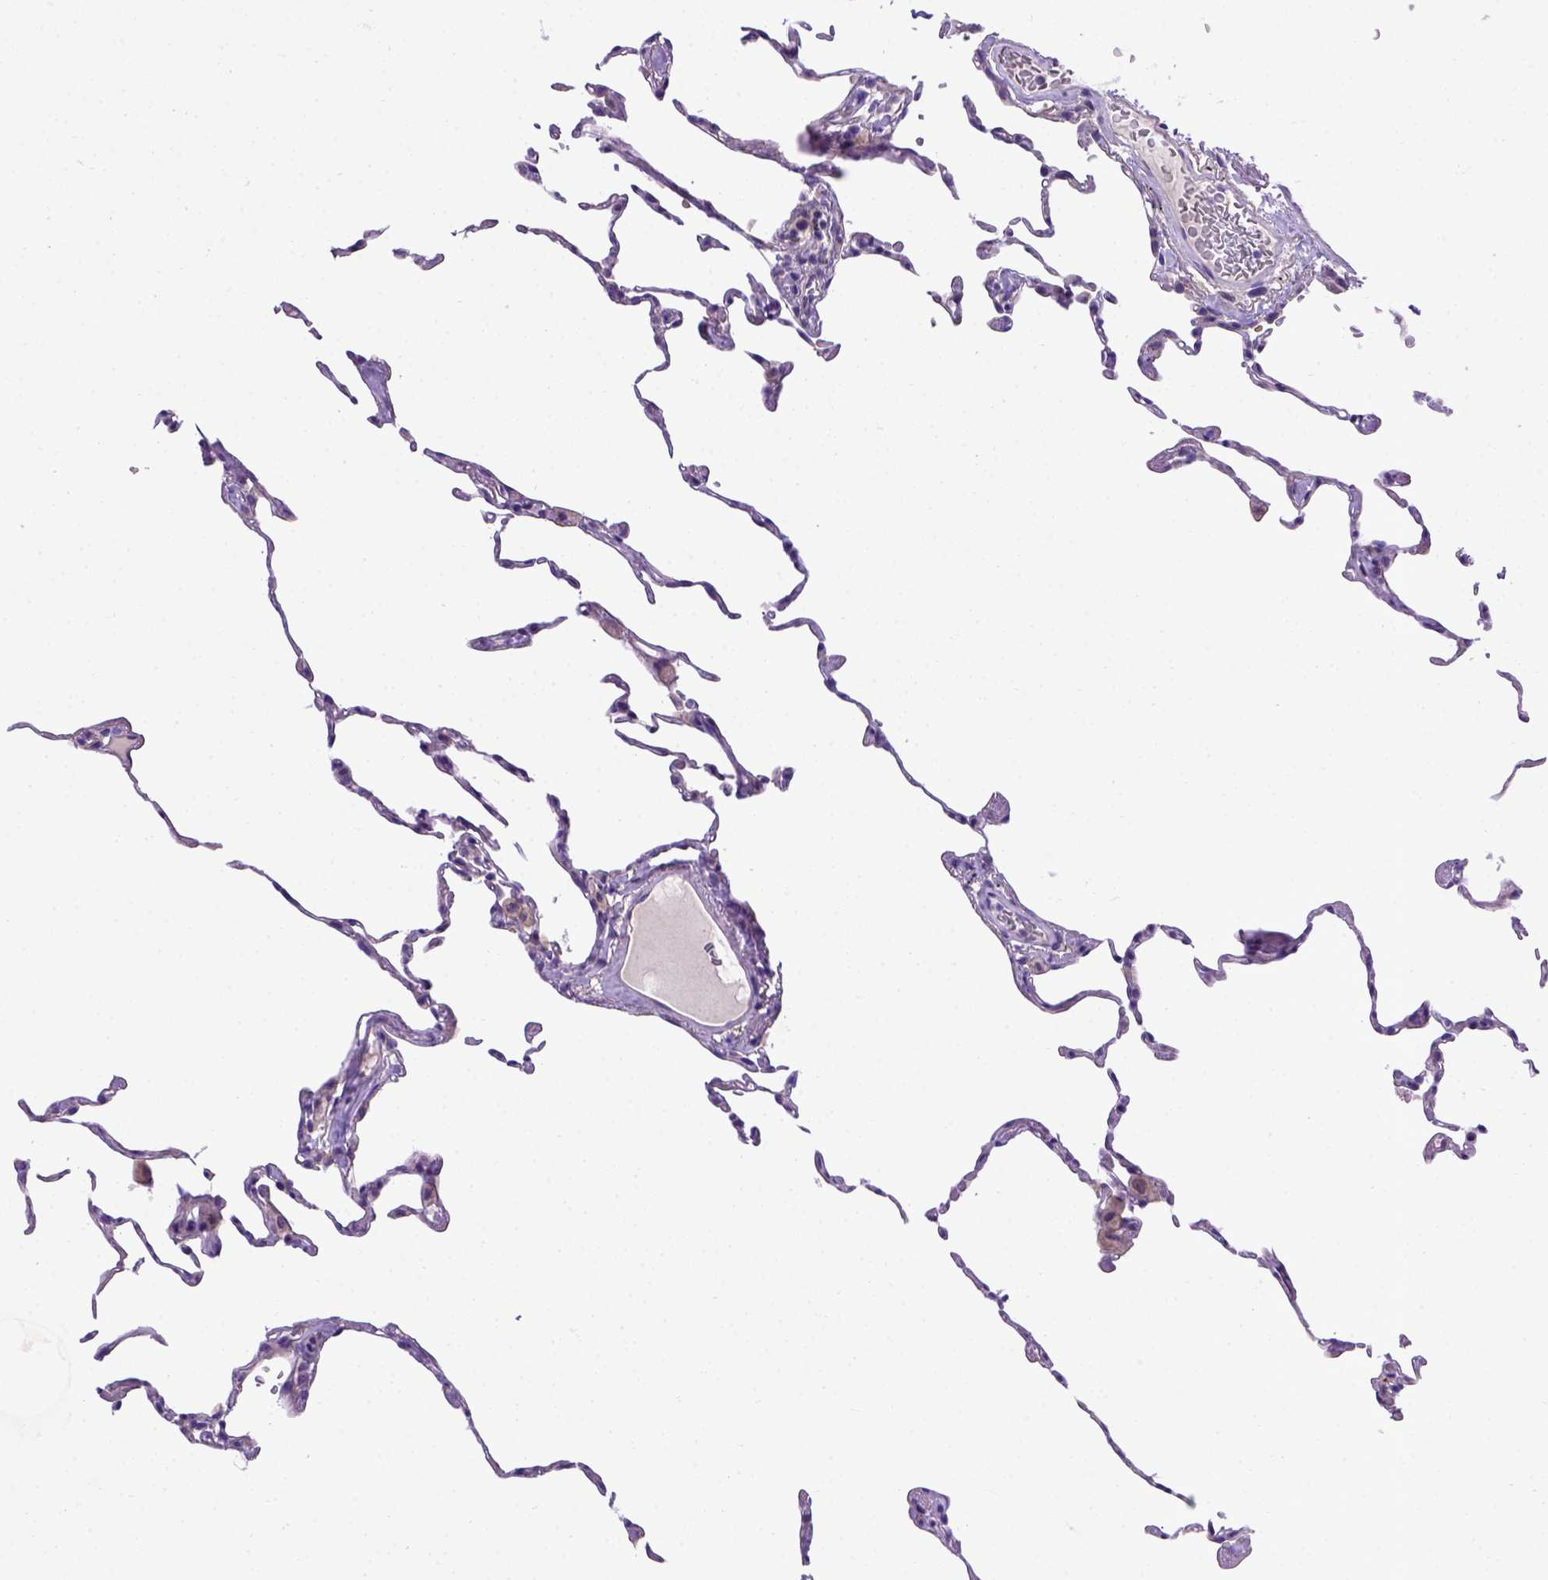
{"staining": {"intensity": "negative", "quantity": "none", "location": "none"}, "tissue": "lung", "cell_type": "Alveolar cells", "image_type": "normal", "snomed": [{"axis": "morphology", "description": "Normal tissue, NOS"}, {"axis": "topography", "description": "Lung"}], "caption": "The histopathology image displays no significant positivity in alveolar cells of lung.", "gene": "ADAM12", "patient": {"sex": "female", "age": 57}}